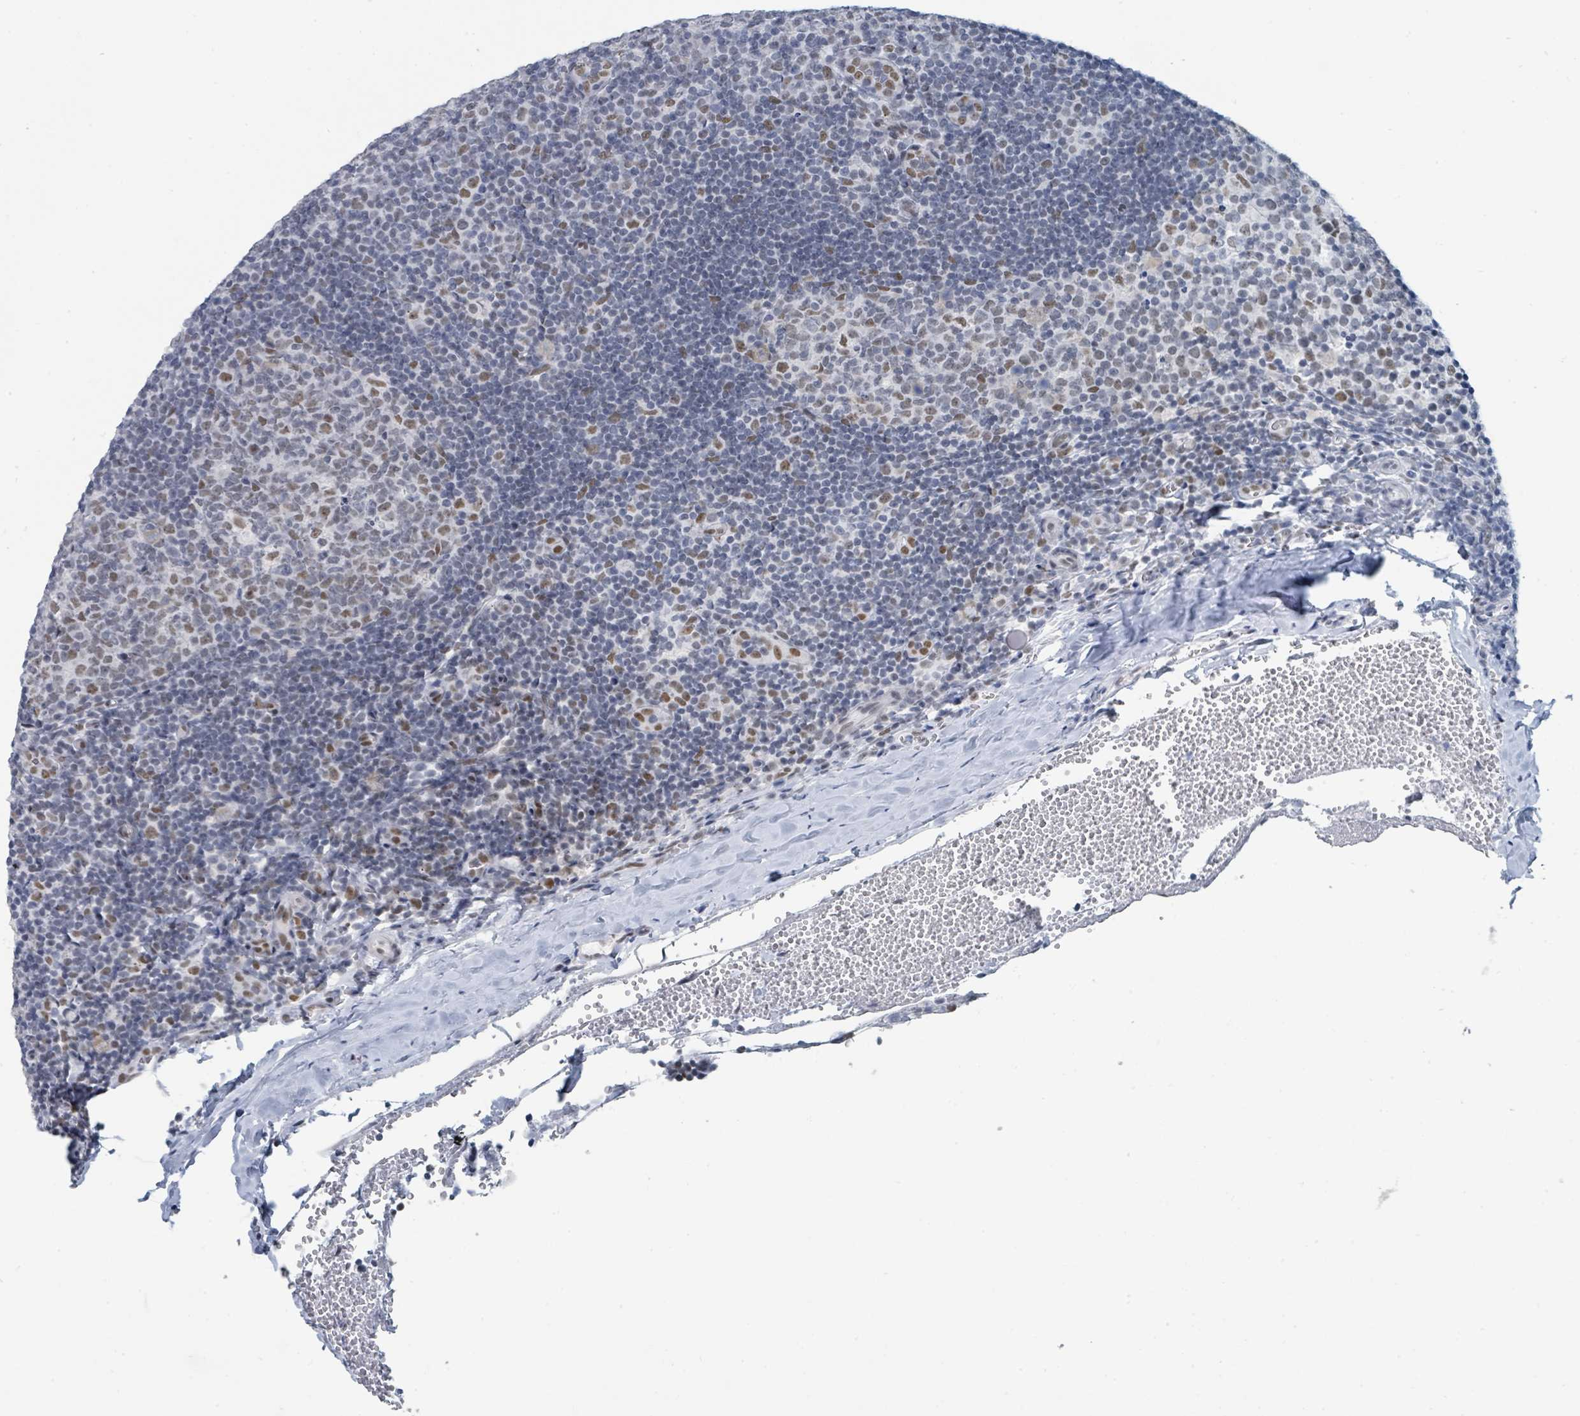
{"staining": {"intensity": "moderate", "quantity": "<25%", "location": "nuclear"}, "tissue": "tonsil", "cell_type": "Germinal center cells", "image_type": "normal", "snomed": [{"axis": "morphology", "description": "Normal tissue, NOS"}, {"axis": "topography", "description": "Tonsil"}], "caption": "A histopathology image of tonsil stained for a protein reveals moderate nuclear brown staining in germinal center cells.", "gene": "EHMT2", "patient": {"sex": "male", "age": 17}}